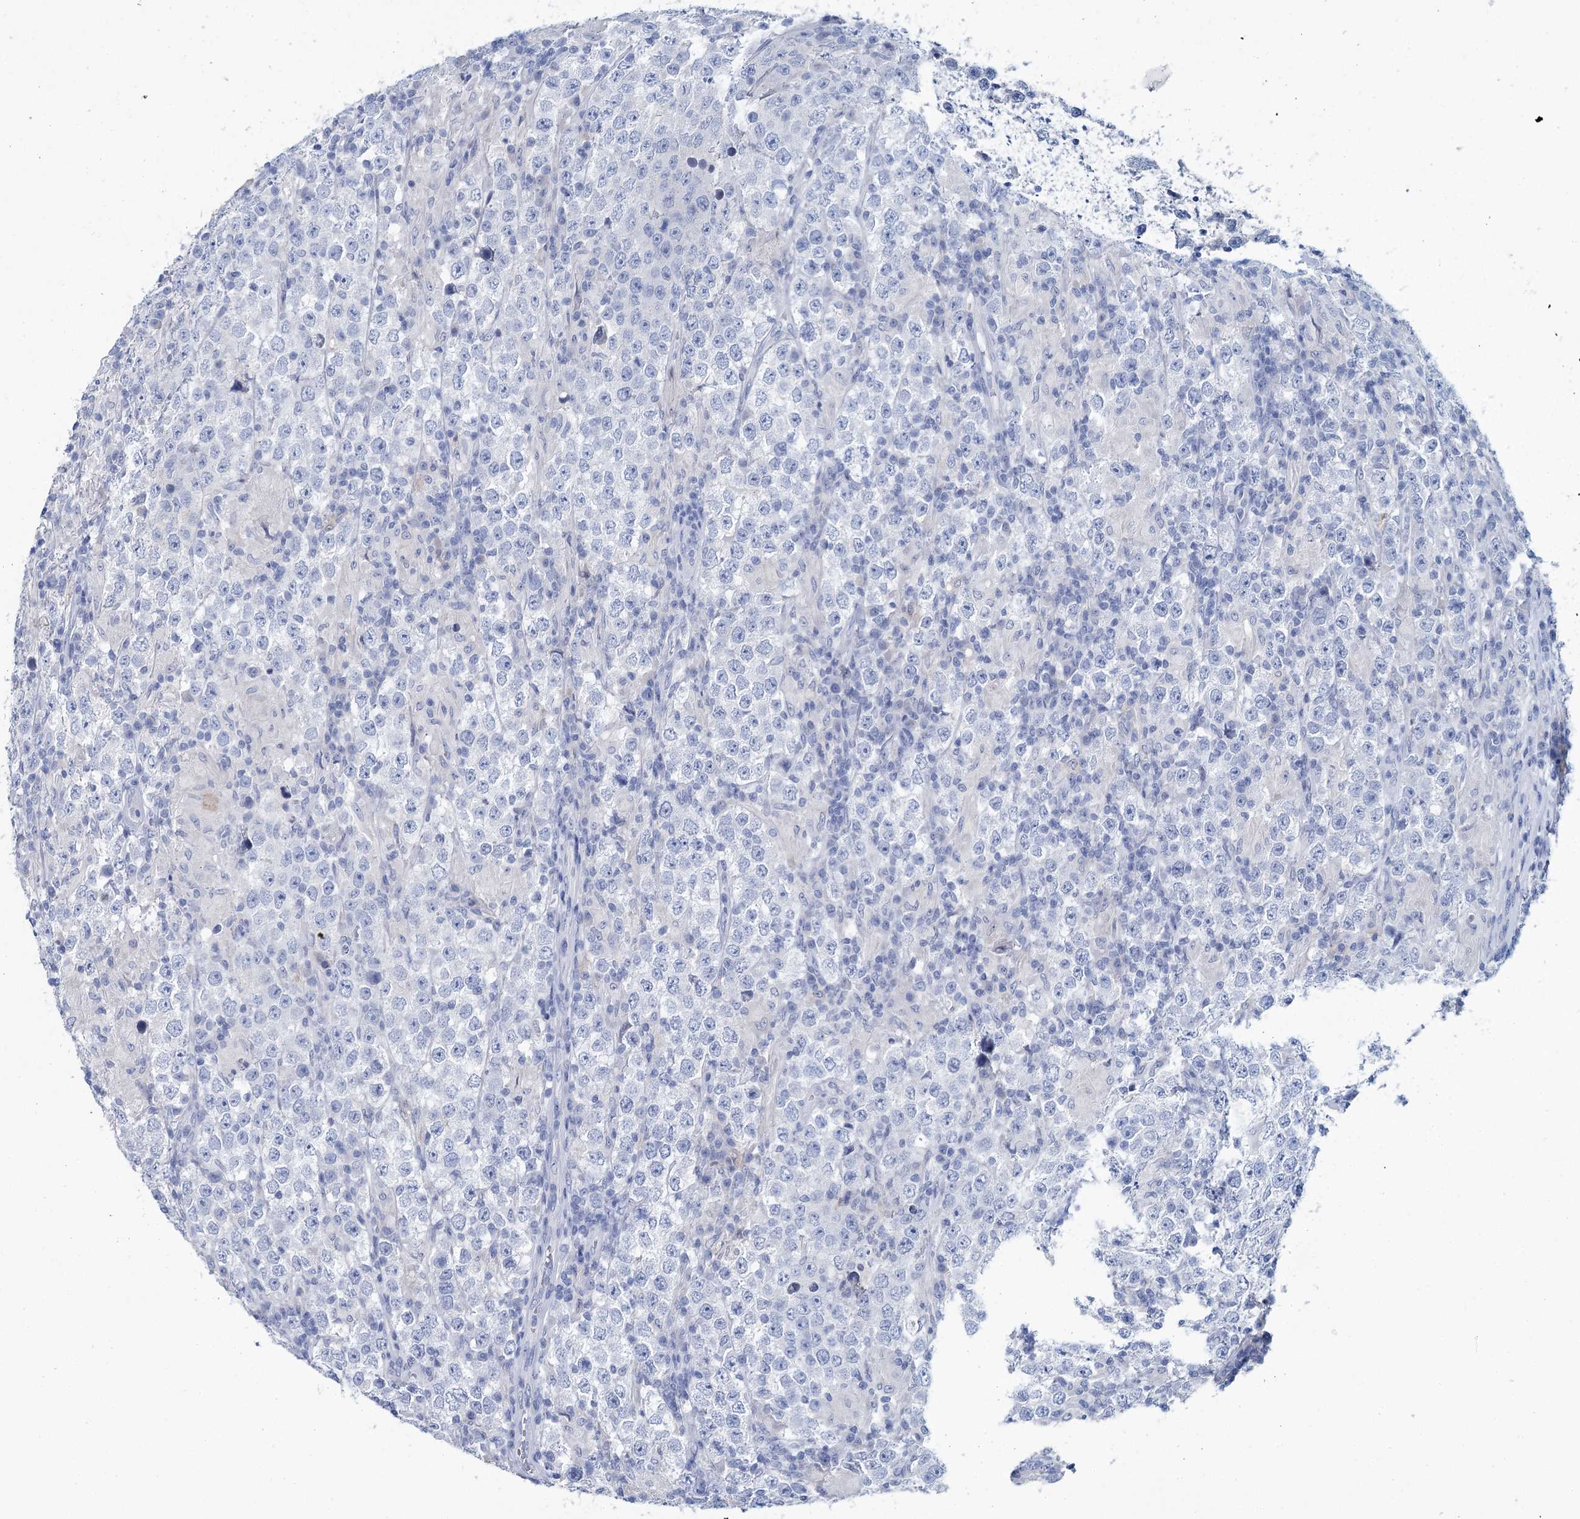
{"staining": {"intensity": "negative", "quantity": "none", "location": "none"}, "tissue": "testis cancer", "cell_type": "Tumor cells", "image_type": "cancer", "snomed": [{"axis": "morphology", "description": "Normal tissue, NOS"}, {"axis": "morphology", "description": "Urothelial carcinoma, High grade"}, {"axis": "morphology", "description": "Seminoma, NOS"}, {"axis": "morphology", "description": "Carcinoma, Embryonal, NOS"}, {"axis": "topography", "description": "Urinary bladder"}, {"axis": "topography", "description": "Testis"}], "caption": "The micrograph exhibits no staining of tumor cells in testis cancer (embryonal carcinoma). Brightfield microscopy of immunohistochemistry stained with DAB (3,3'-diaminobenzidine) (brown) and hematoxylin (blue), captured at high magnification.", "gene": "METTL7B", "patient": {"sex": "male", "age": 41}}